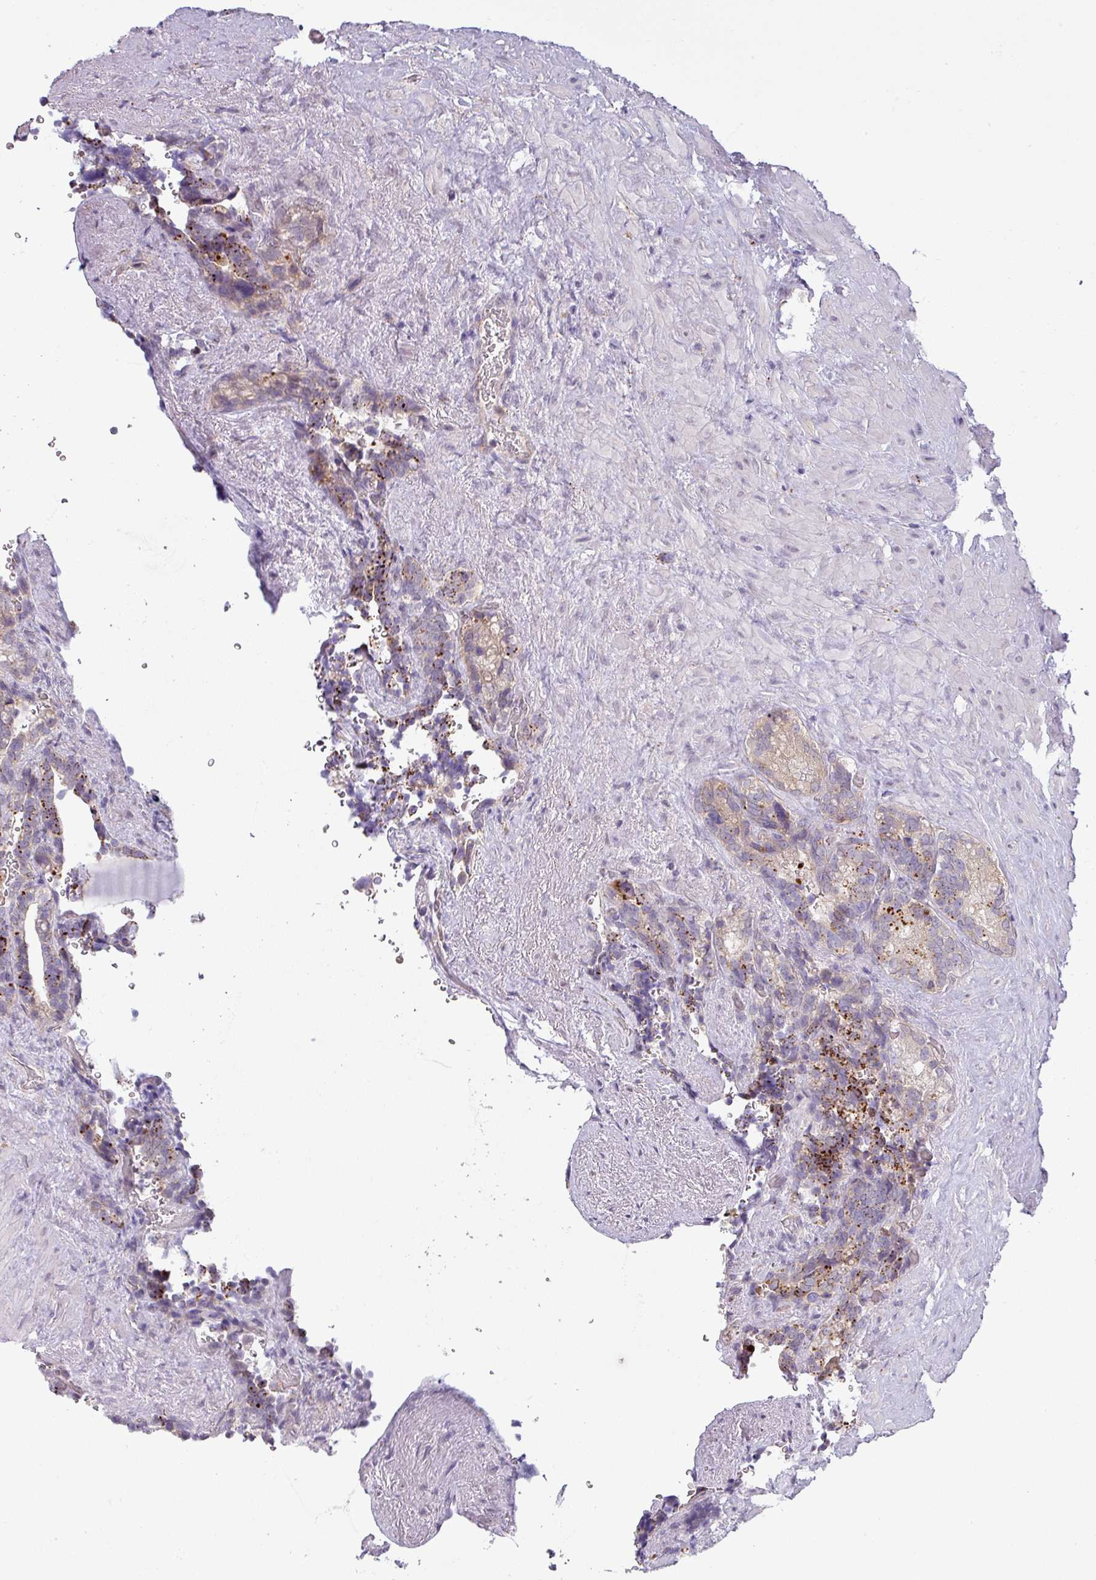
{"staining": {"intensity": "moderate", "quantity": "25%-75%", "location": "cytoplasmic/membranous"}, "tissue": "seminal vesicle", "cell_type": "Glandular cells", "image_type": "normal", "snomed": [{"axis": "morphology", "description": "Normal tissue, NOS"}, {"axis": "topography", "description": "Seminal veicle"}], "caption": "Protein expression analysis of benign seminal vesicle reveals moderate cytoplasmic/membranous positivity in approximately 25%-75% of glandular cells. (Stains: DAB (3,3'-diaminobenzidine) in brown, nuclei in blue, Microscopy: brightfield microscopy at high magnification).", "gene": "CCDC144A", "patient": {"sex": "male", "age": 62}}